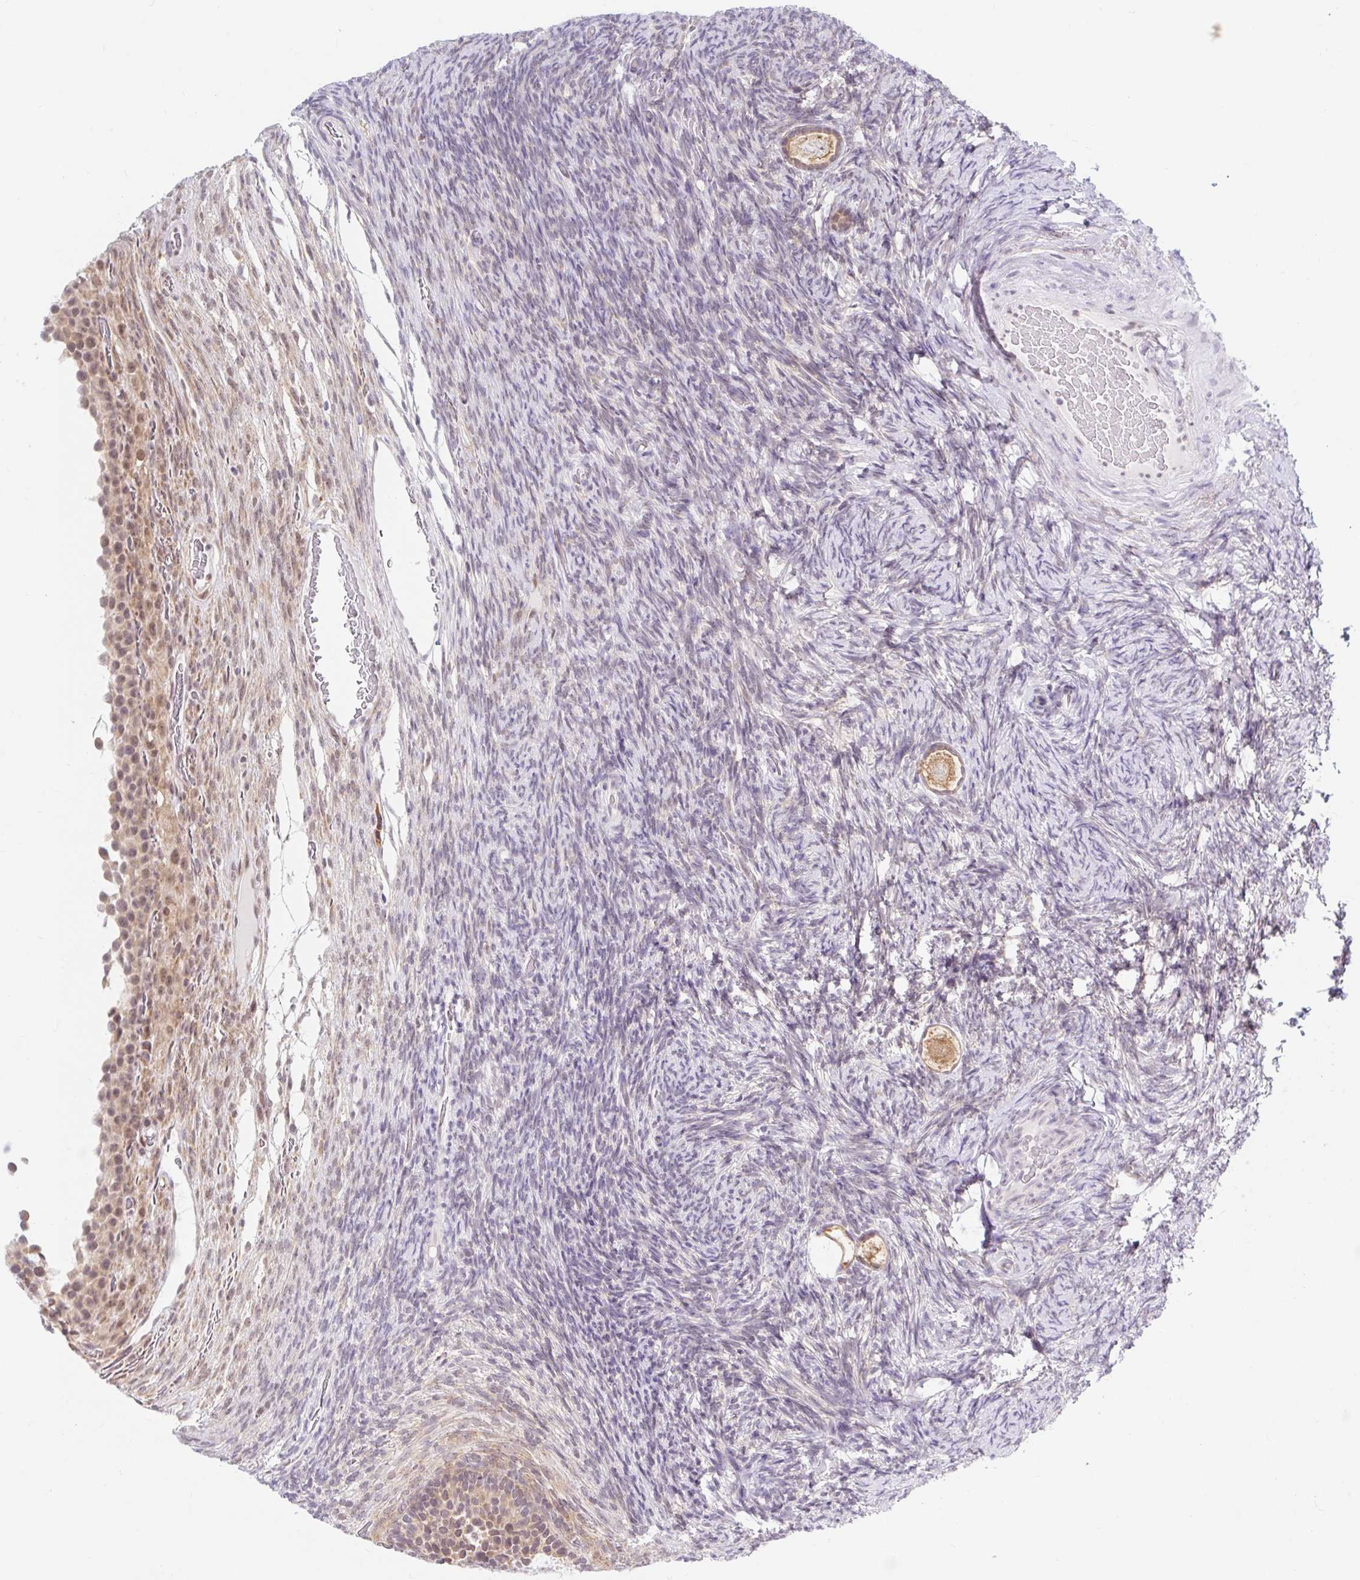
{"staining": {"intensity": "moderate", "quantity": ">75%", "location": "cytoplasmic/membranous"}, "tissue": "ovary", "cell_type": "Follicle cells", "image_type": "normal", "snomed": [{"axis": "morphology", "description": "Normal tissue, NOS"}, {"axis": "topography", "description": "Ovary"}], "caption": "A photomicrograph of human ovary stained for a protein reveals moderate cytoplasmic/membranous brown staining in follicle cells.", "gene": "SRSF10", "patient": {"sex": "female", "age": 34}}